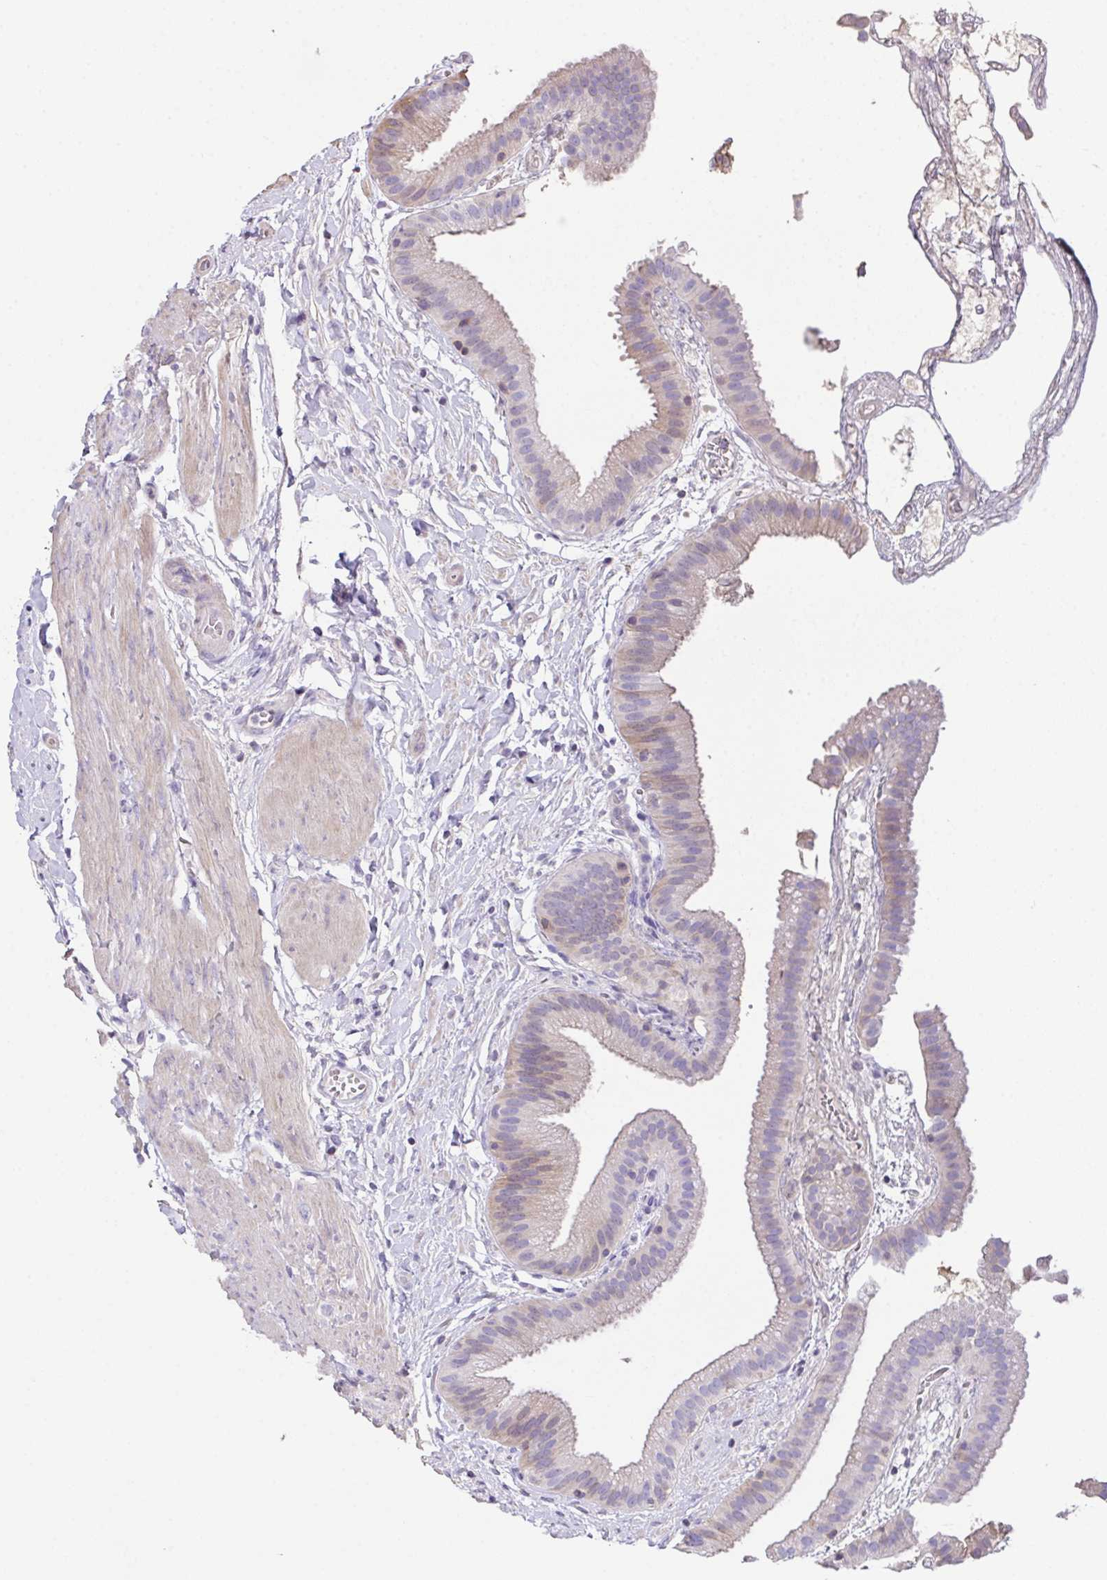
{"staining": {"intensity": "weak", "quantity": "<25%", "location": "cytoplasmic/membranous"}, "tissue": "gallbladder", "cell_type": "Glandular cells", "image_type": "normal", "snomed": [{"axis": "morphology", "description": "Normal tissue, NOS"}, {"axis": "topography", "description": "Gallbladder"}], "caption": "An immunohistochemistry (IHC) histopathology image of unremarkable gallbladder is shown. There is no staining in glandular cells of gallbladder.", "gene": "MARCO", "patient": {"sex": "female", "age": 63}}